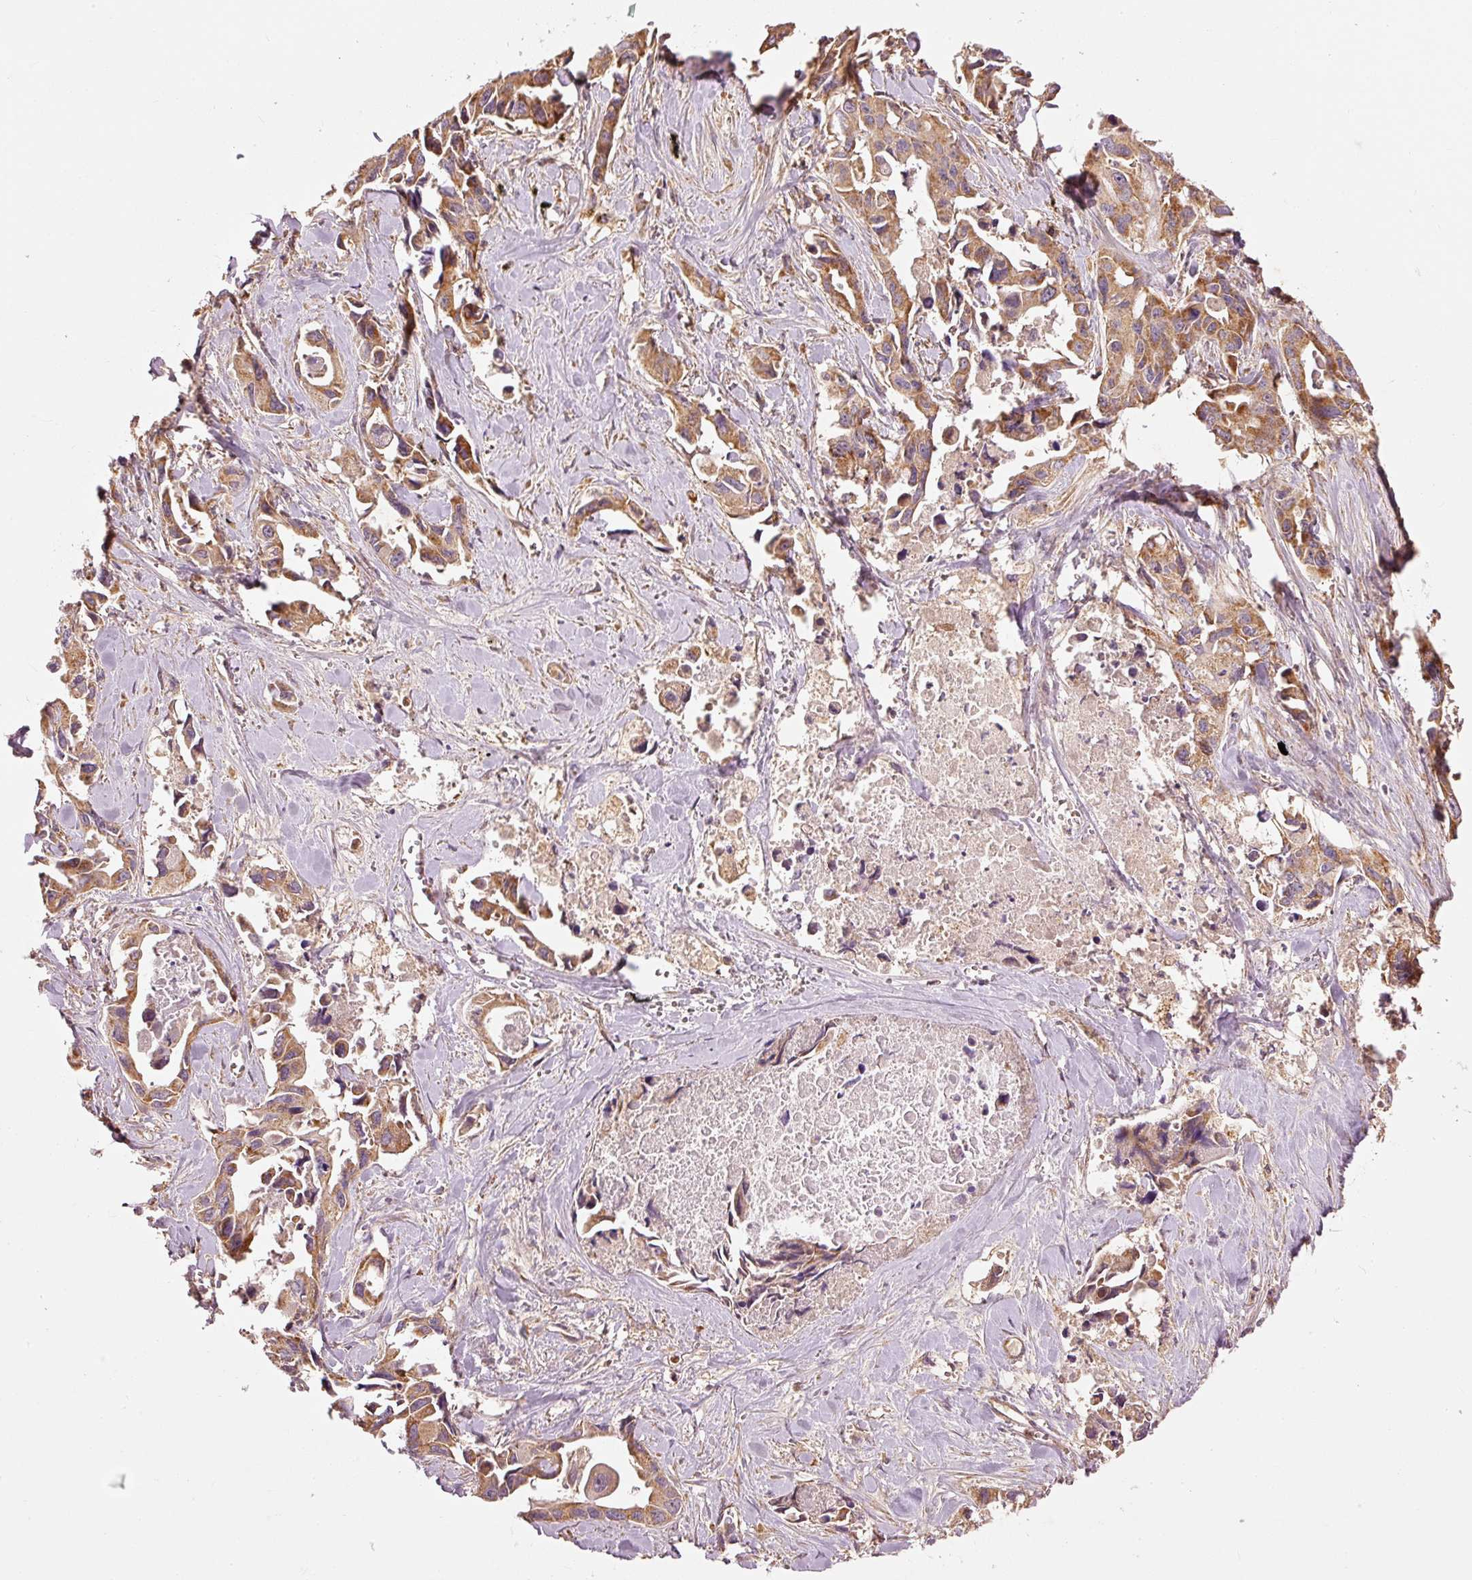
{"staining": {"intensity": "moderate", "quantity": "25%-75%", "location": "cytoplasmic/membranous"}, "tissue": "lung cancer", "cell_type": "Tumor cells", "image_type": "cancer", "snomed": [{"axis": "morphology", "description": "Adenocarcinoma, NOS"}, {"axis": "topography", "description": "Lung"}], "caption": "High-power microscopy captured an immunohistochemistry photomicrograph of lung cancer (adenocarcinoma), revealing moderate cytoplasmic/membranous expression in approximately 25%-75% of tumor cells. The protein is stained brown, and the nuclei are stained in blue (DAB IHC with brightfield microscopy, high magnification).", "gene": "MTHFD1L", "patient": {"sex": "male", "age": 64}}